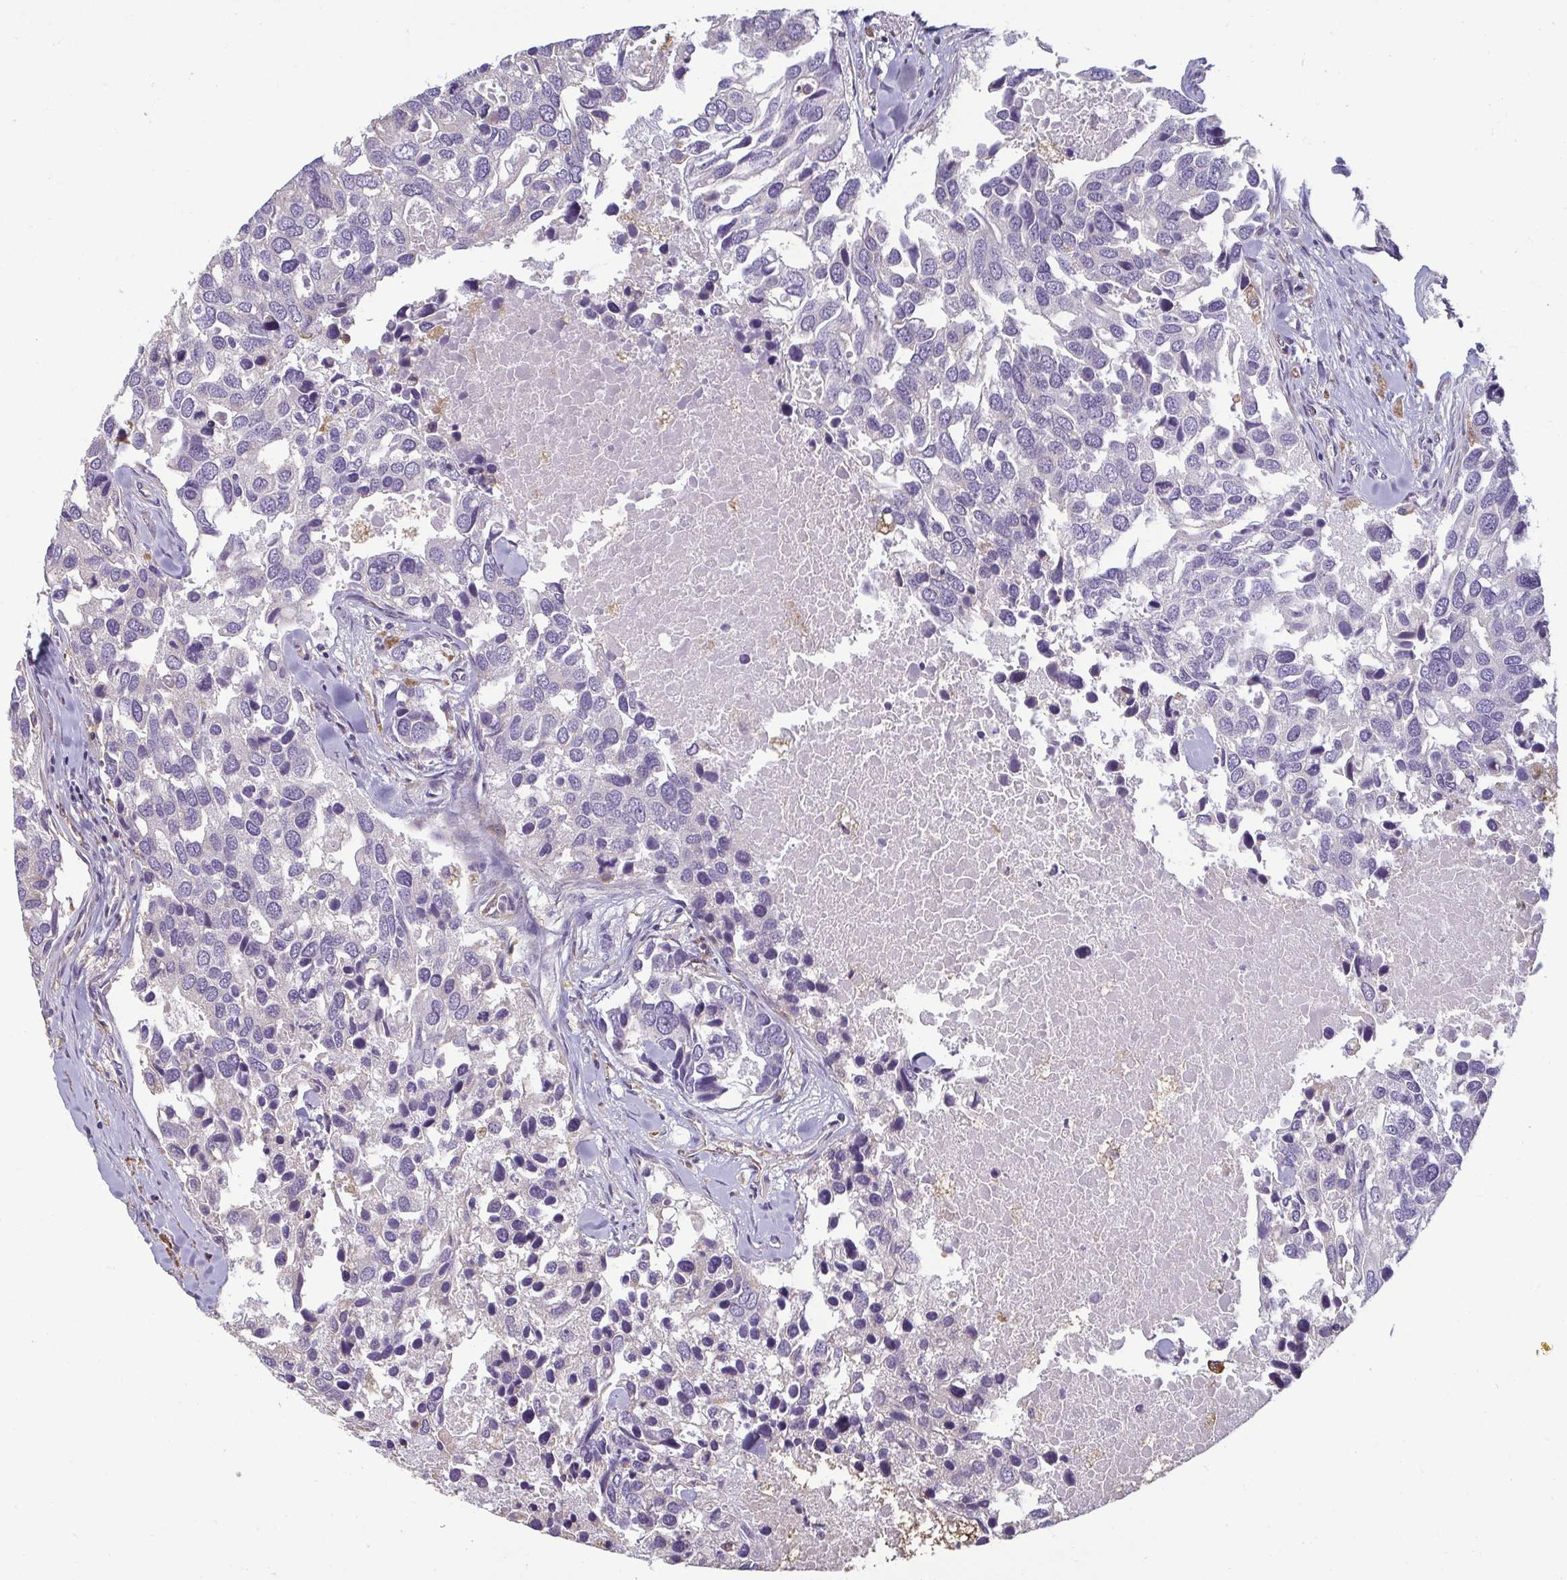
{"staining": {"intensity": "negative", "quantity": "none", "location": "none"}, "tissue": "breast cancer", "cell_type": "Tumor cells", "image_type": "cancer", "snomed": [{"axis": "morphology", "description": "Duct carcinoma"}, {"axis": "topography", "description": "Breast"}], "caption": "Immunohistochemistry (IHC) of breast cancer (intraductal carcinoma) exhibits no positivity in tumor cells.", "gene": "PDE2A", "patient": {"sex": "female", "age": 83}}